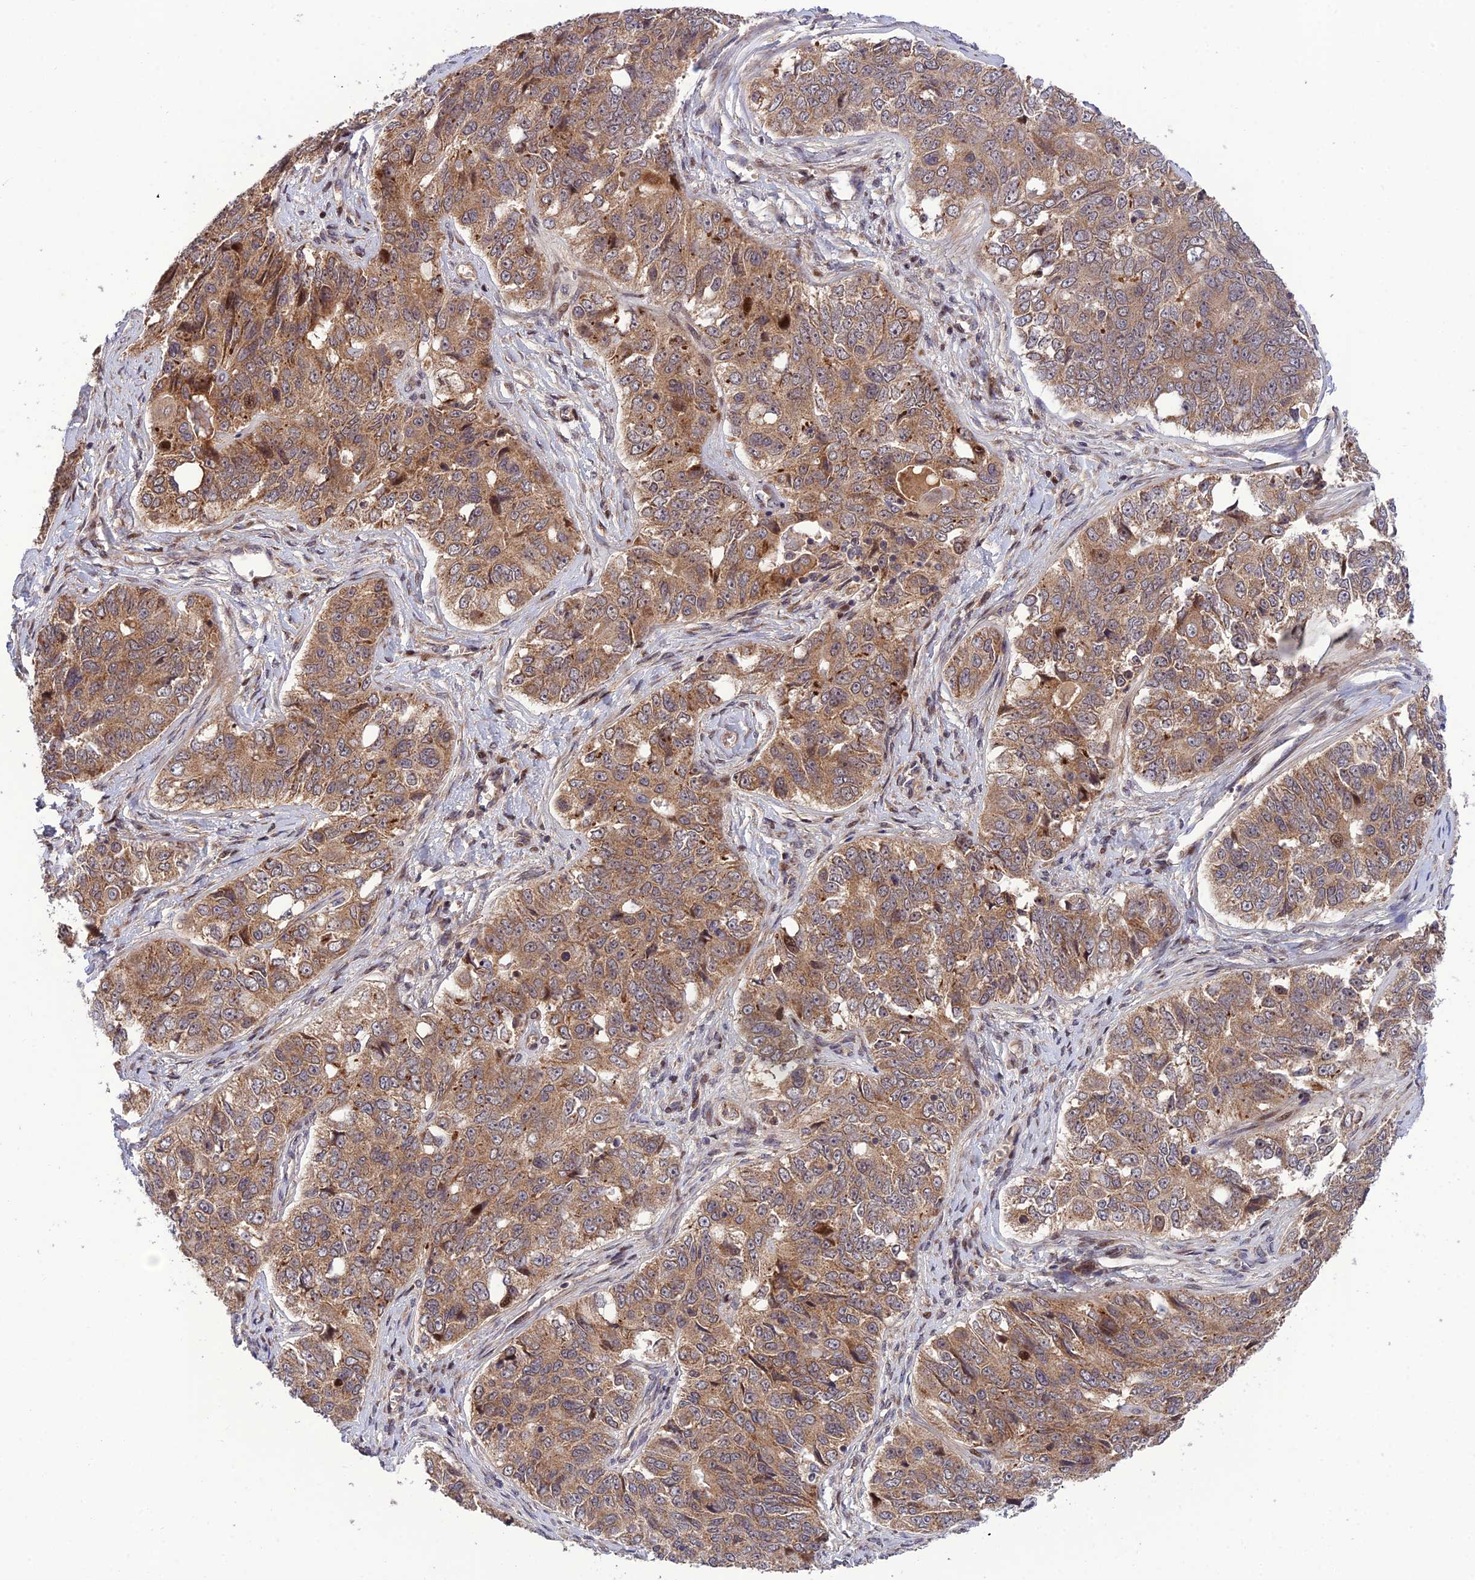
{"staining": {"intensity": "moderate", "quantity": ">75%", "location": "cytoplasmic/membranous"}, "tissue": "ovarian cancer", "cell_type": "Tumor cells", "image_type": "cancer", "snomed": [{"axis": "morphology", "description": "Carcinoma, endometroid"}, {"axis": "topography", "description": "Ovary"}], "caption": "The micrograph demonstrates a brown stain indicating the presence of a protein in the cytoplasmic/membranous of tumor cells in ovarian cancer (endometroid carcinoma).", "gene": "PLEKHG2", "patient": {"sex": "female", "age": 51}}